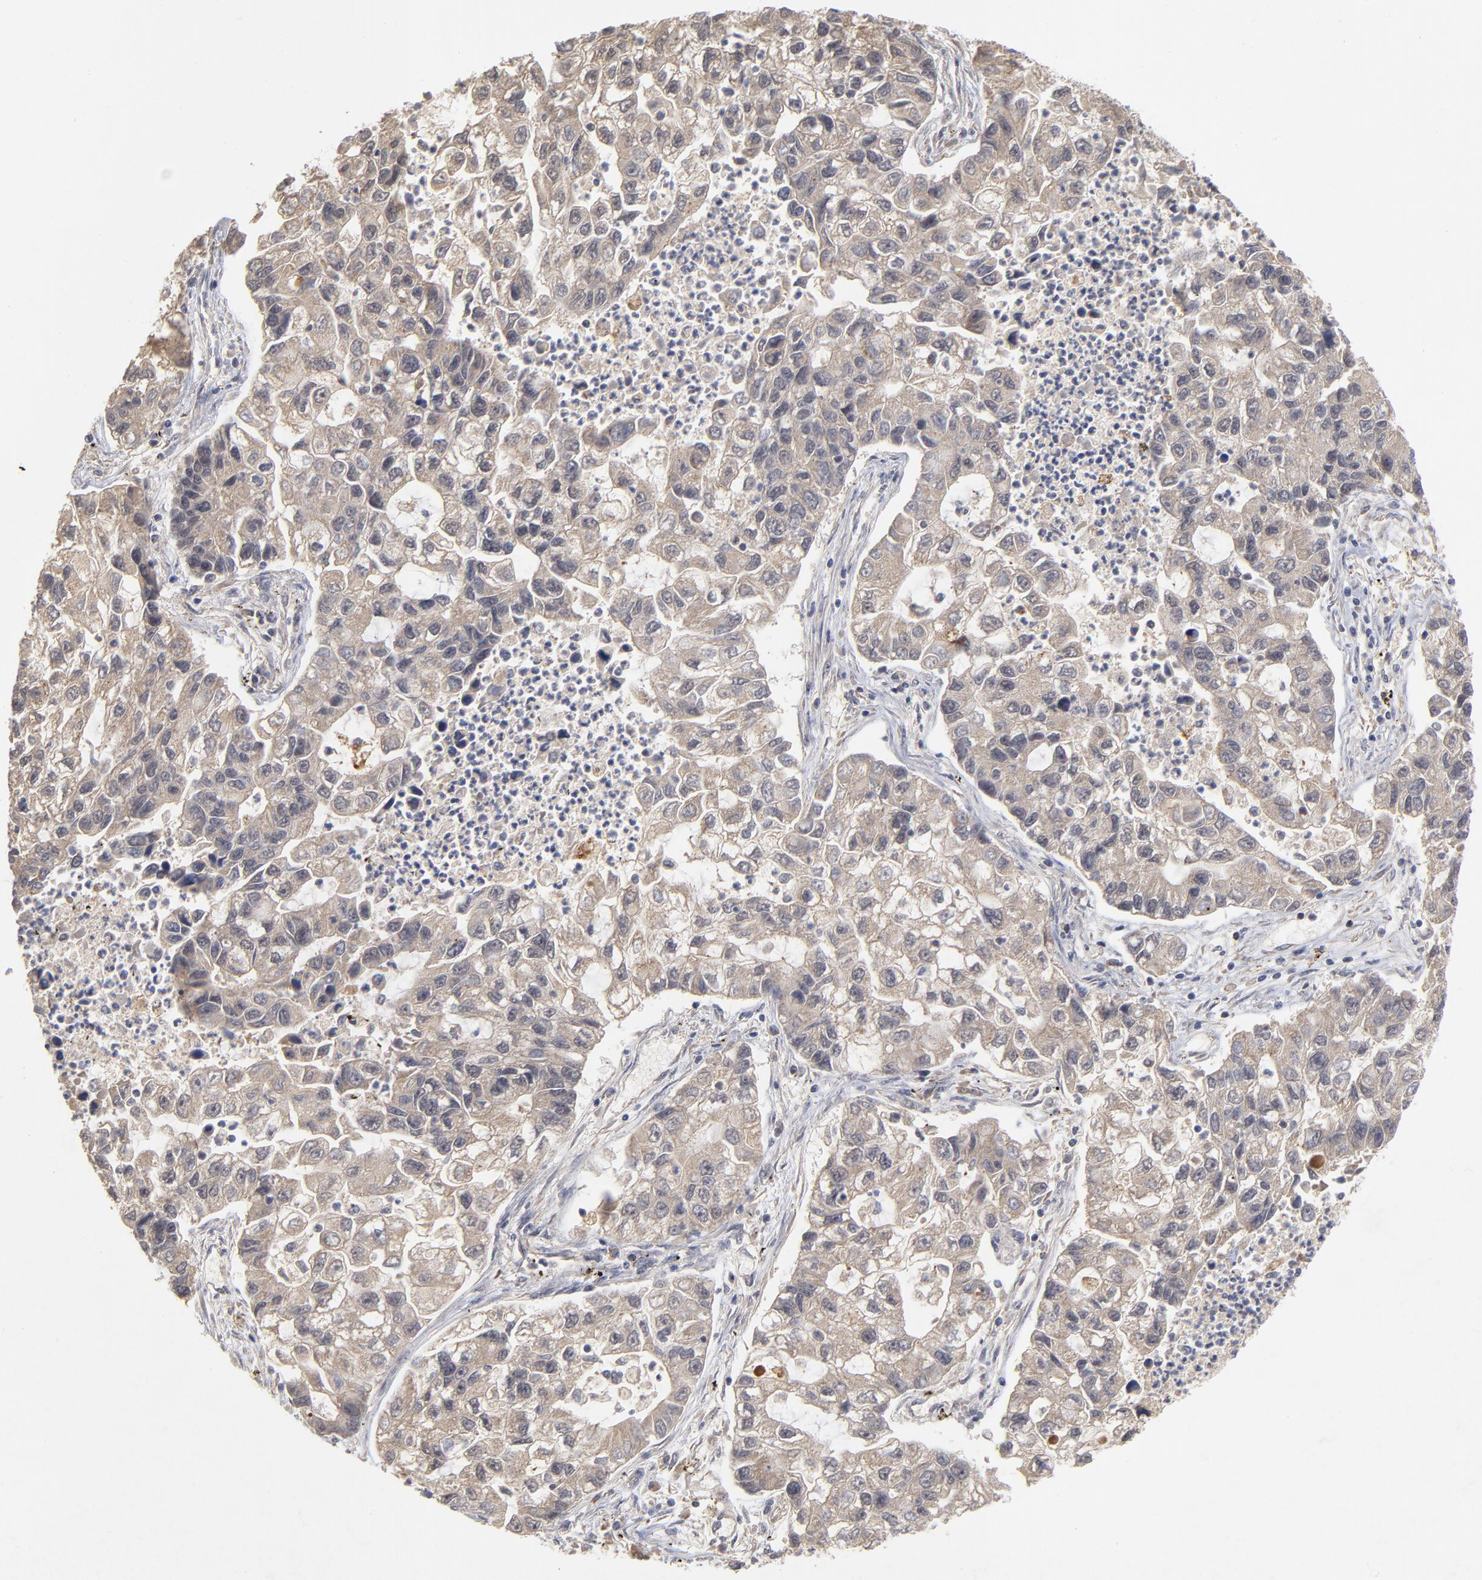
{"staining": {"intensity": "moderate", "quantity": ">75%", "location": "cytoplasmic/membranous"}, "tissue": "lung cancer", "cell_type": "Tumor cells", "image_type": "cancer", "snomed": [{"axis": "morphology", "description": "Adenocarcinoma, NOS"}, {"axis": "topography", "description": "Lung"}], "caption": "Lung cancer (adenocarcinoma) stained with immunohistochemistry displays moderate cytoplasmic/membranous staining in approximately >75% of tumor cells.", "gene": "WSB1", "patient": {"sex": "female", "age": 51}}